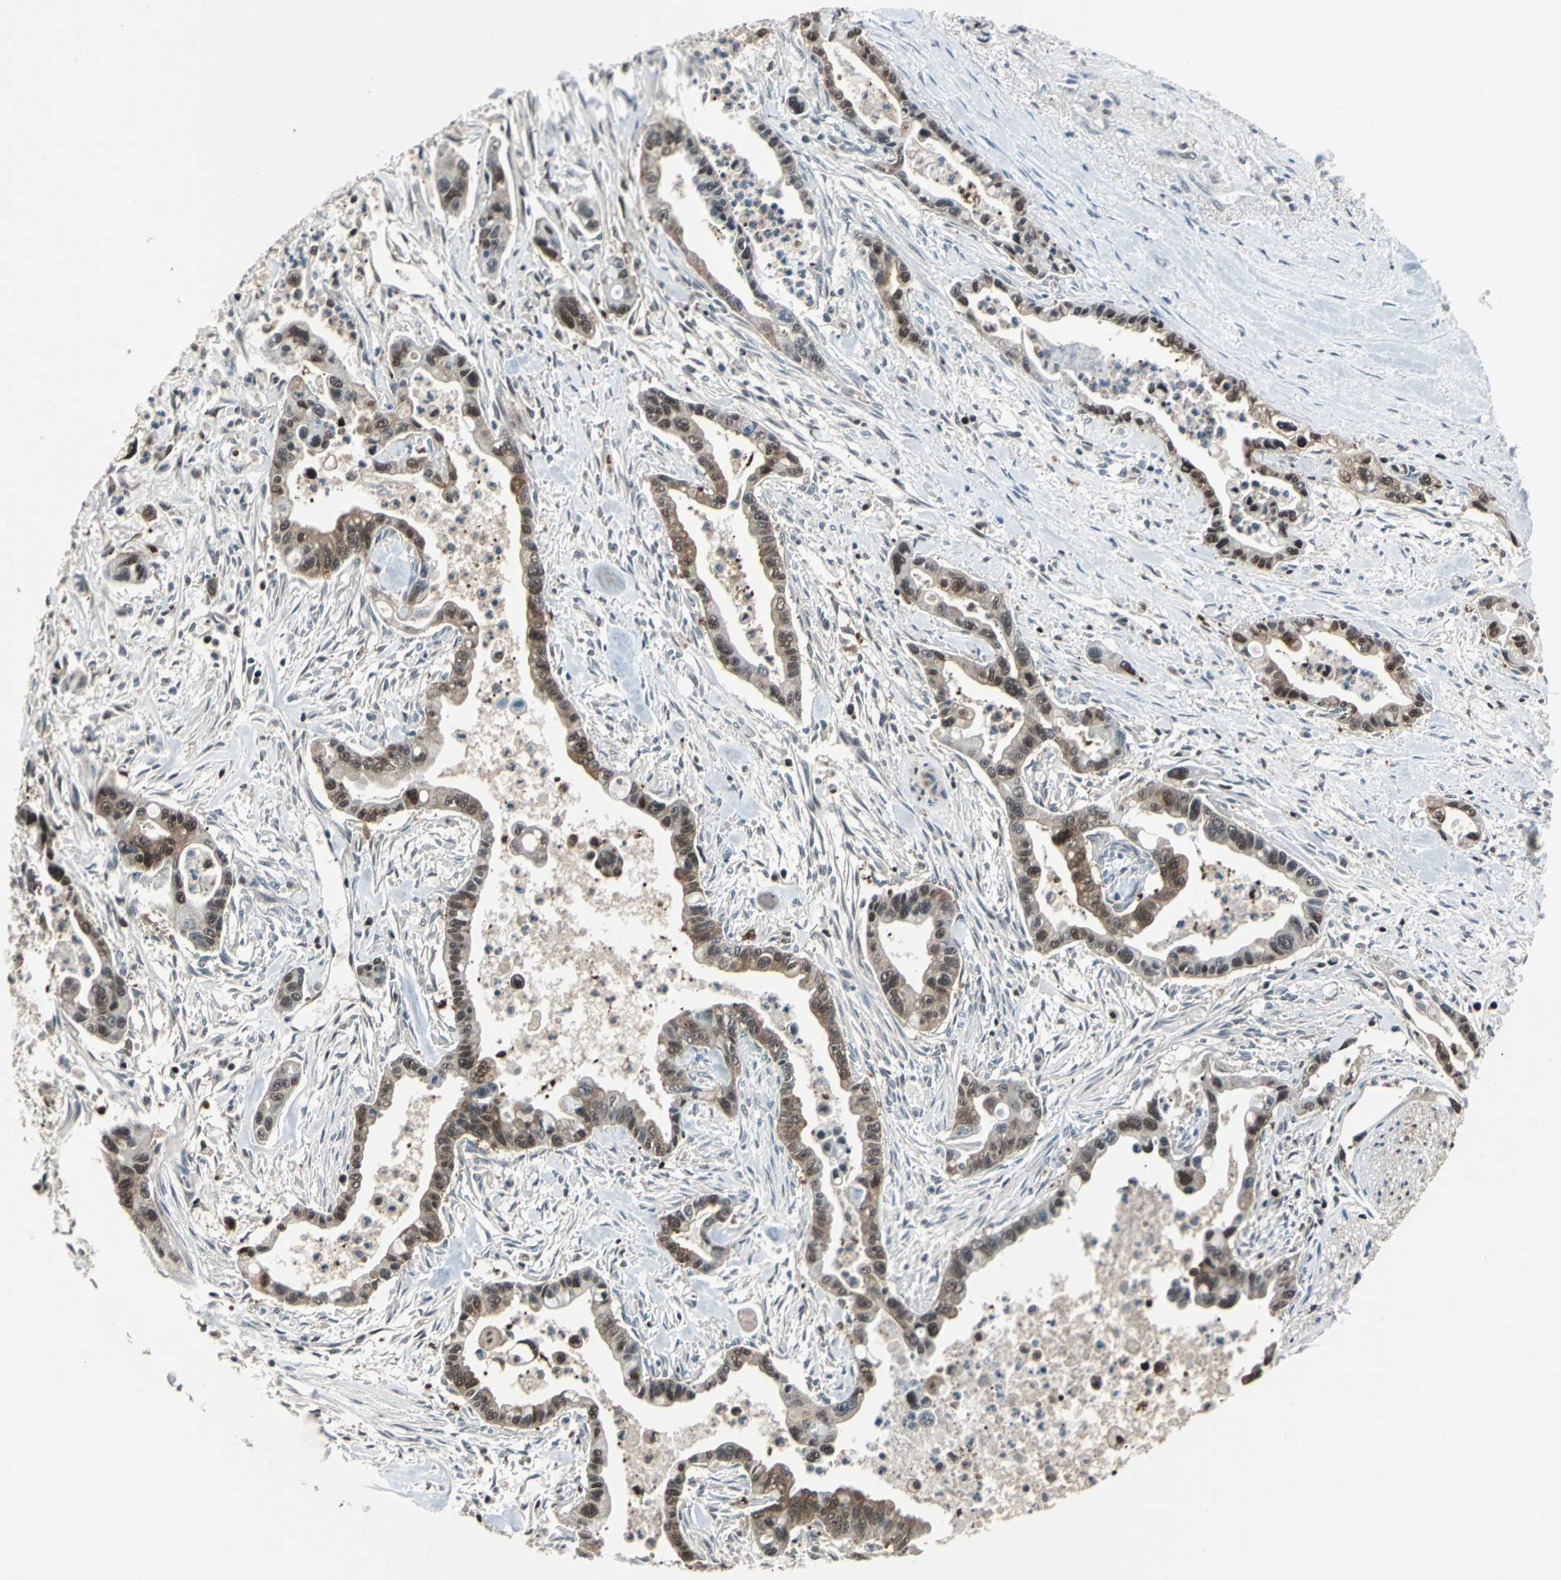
{"staining": {"intensity": "moderate", "quantity": ">75%", "location": "cytoplasmic/membranous,nuclear"}, "tissue": "pancreatic cancer", "cell_type": "Tumor cells", "image_type": "cancer", "snomed": [{"axis": "morphology", "description": "Adenocarcinoma, NOS"}, {"axis": "topography", "description": "Pancreas"}], "caption": "Protein expression analysis of human adenocarcinoma (pancreatic) reveals moderate cytoplasmic/membranous and nuclear staining in approximately >75% of tumor cells.", "gene": "PSME1", "patient": {"sex": "male", "age": 70}}